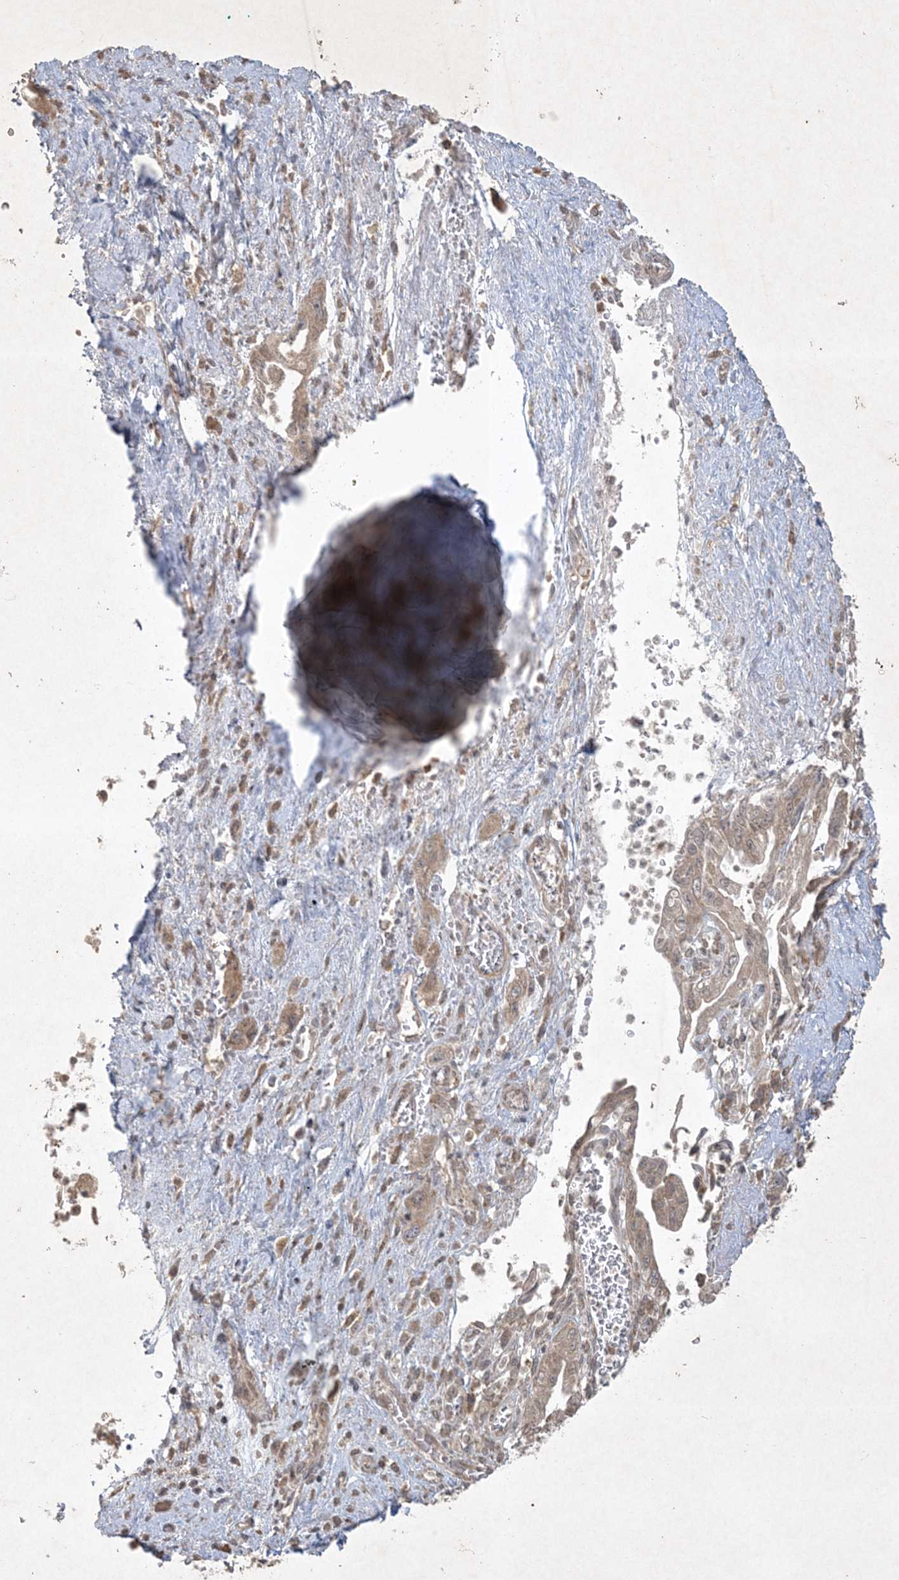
{"staining": {"intensity": "weak", "quantity": ">75%", "location": "cytoplasmic/membranous"}, "tissue": "pancreatic cancer", "cell_type": "Tumor cells", "image_type": "cancer", "snomed": [{"axis": "morphology", "description": "Adenocarcinoma, NOS"}, {"axis": "topography", "description": "Pancreas"}], "caption": "This is an image of IHC staining of adenocarcinoma (pancreatic), which shows weak expression in the cytoplasmic/membranous of tumor cells.", "gene": "NRBP2", "patient": {"sex": "female", "age": 73}}